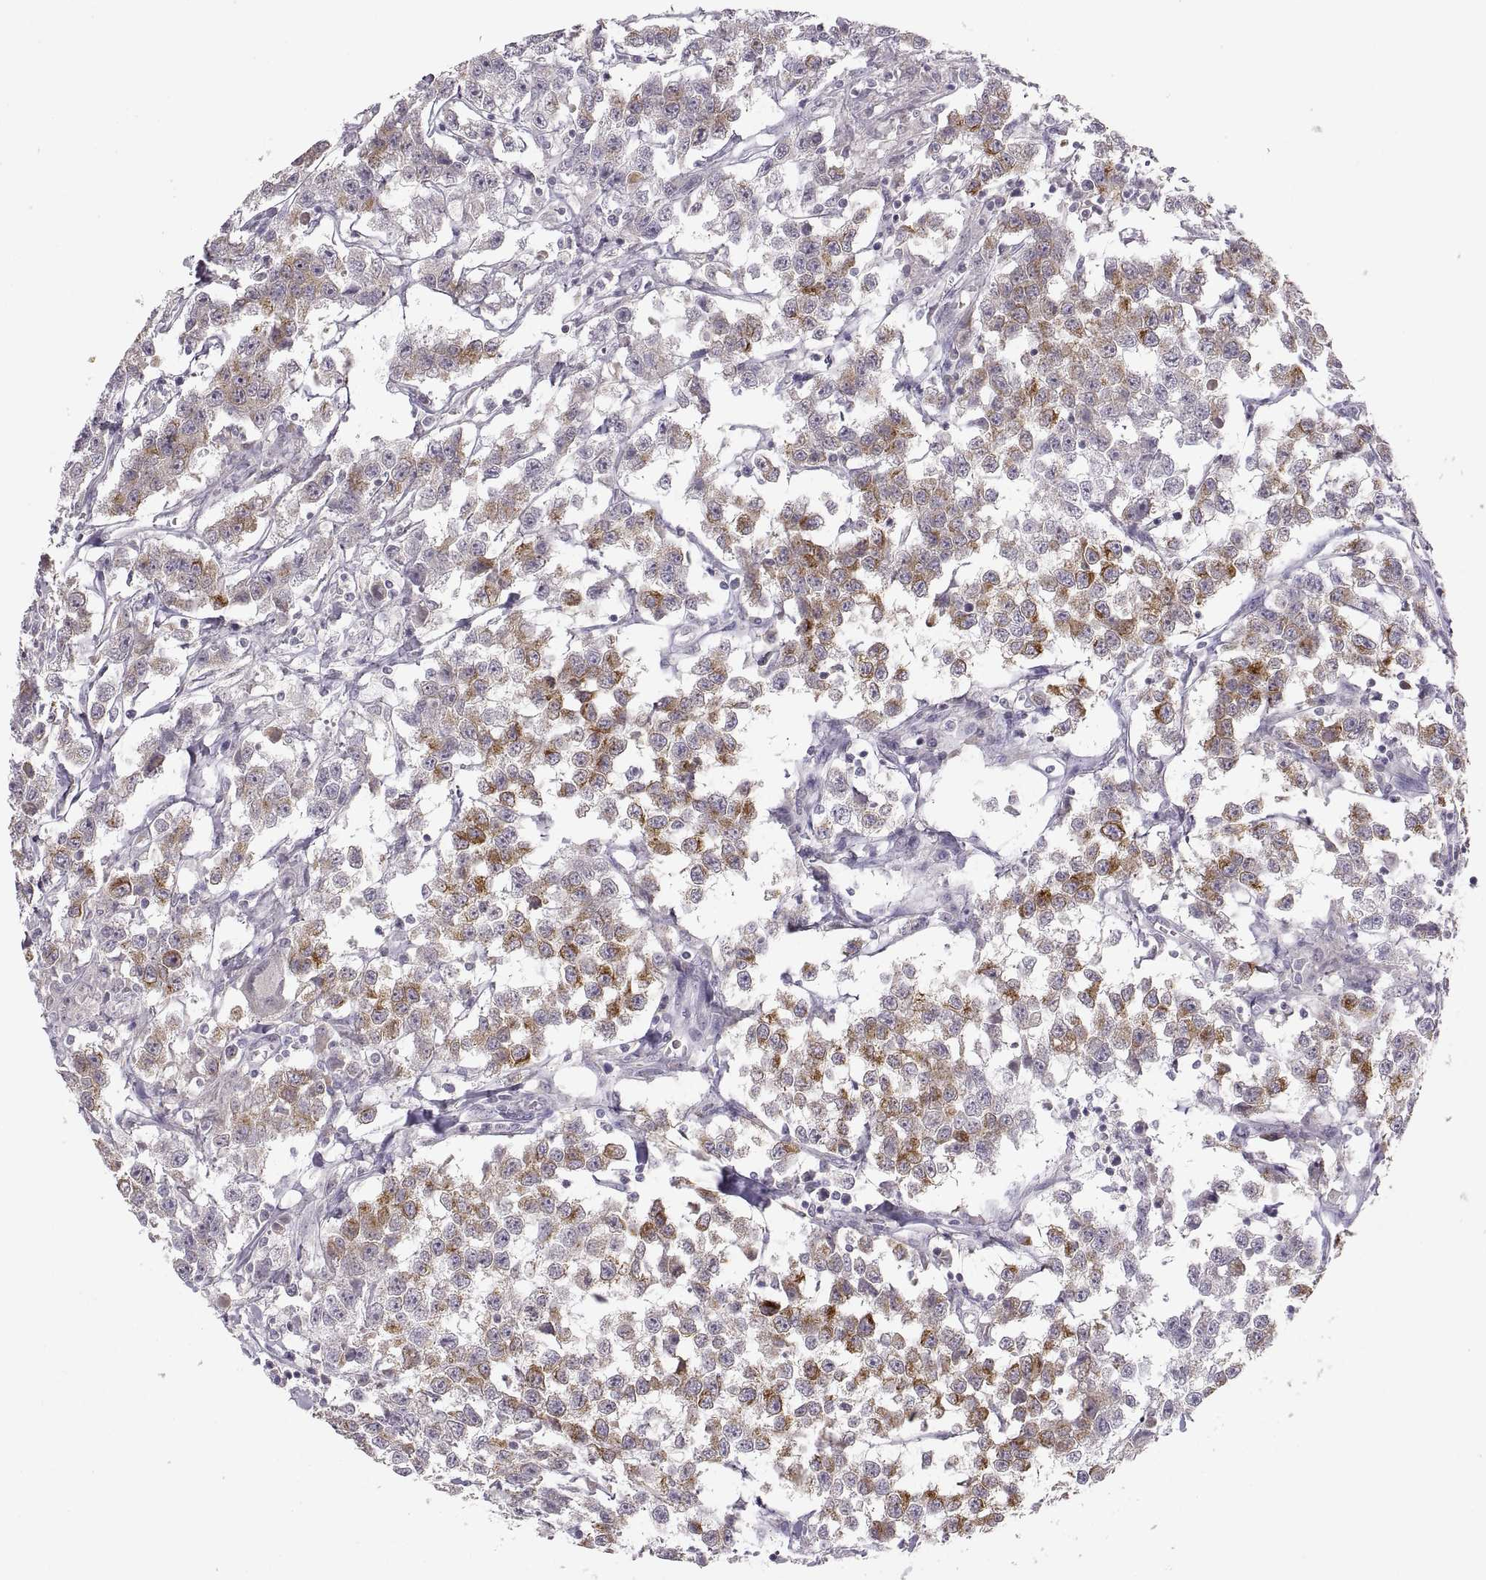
{"staining": {"intensity": "moderate", "quantity": ">75%", "location": "cytoplasmic/membranous"}, "tissue": "testis cancer", "cell_type": "Tumor cells", "image_type": "cancer", "snomed": [{"axis": "morphology", "description": "Seminoma, NOS"}, {"axis": "topography", "description": "Testis"}], "caption": "Testis cancer stained with a protein marker reveals moderate staining in tumor cells.", "gene": "HMGCR", "patient": {"sex": "male", "age": 59}}